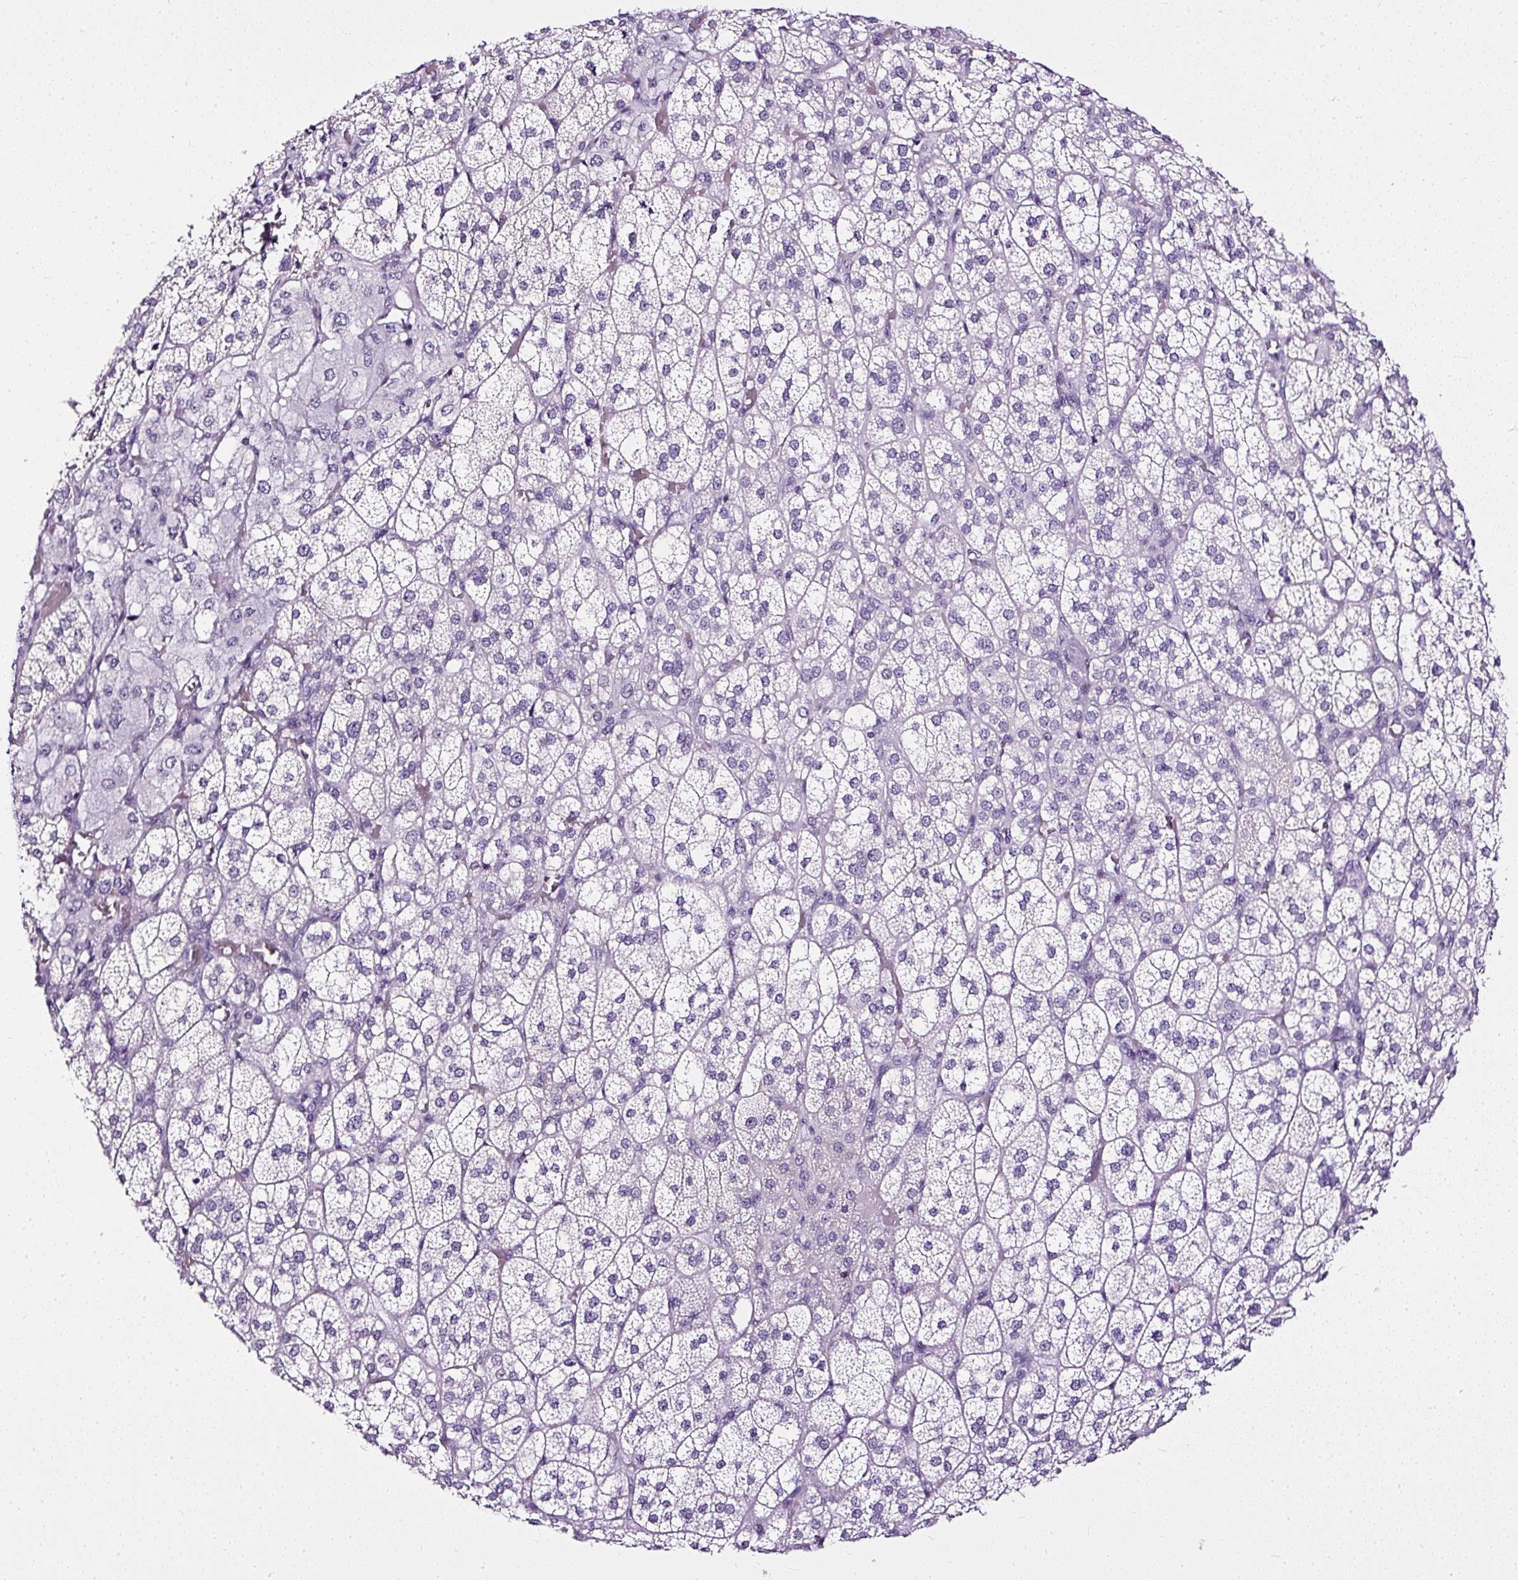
{"staining": {"intensity": "negative", "quantity": "none", "location": "none"}, "tissue": "adrenal gland", "cell_type": "Glandular cells", "image_type": "normal", "snomed": [{"axis": "morphology", "description": "Normal tissue, NOS"}, {"axis": "topography", "description": "Adrenal gland"}], "caption": "Micrograph shows no protein positivity in glandular cells of benign adrenal gland.", "gene": "ATP2A1", "patient": {"sex": "female", "age": 60}}